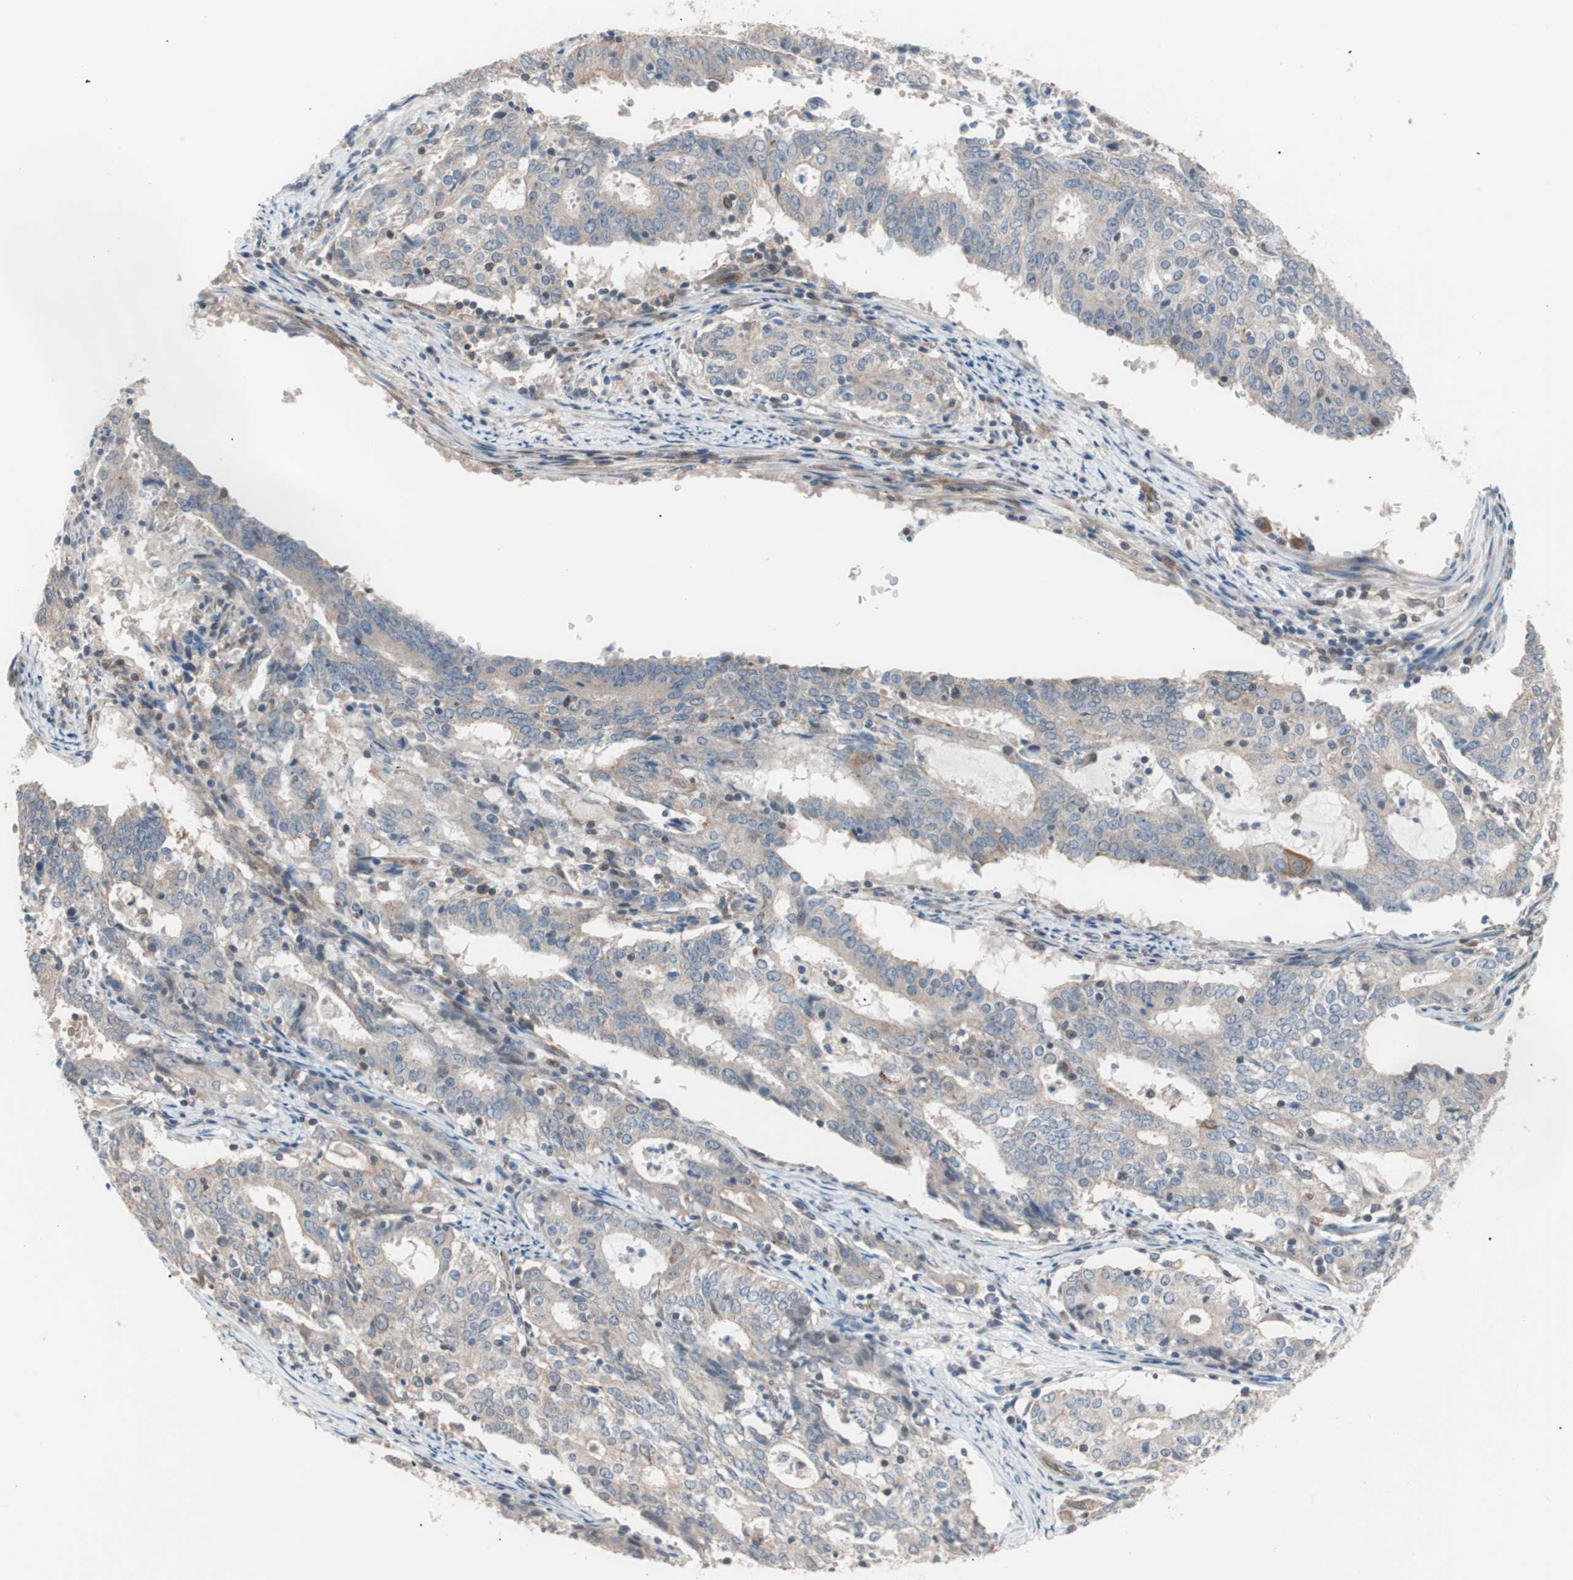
{"staining": {"intensity": "weak", "quantity": "<25%", "location": "cytoplasmic/membranous"}, "tissue": "cervical cancer", "cell_type": "Tumor cells", "image_type": "cancer", "snomed": [{"axis": "morphology", "description": "Adenocarcinoma, NOS"}, {"axis": "topography", "description": "Cervix"}], "caption": "Protein analysis of cervical adenocarcinoma demonstrates no significant positivity in tumor cells.", "gene": "SMG1", "patient": {"sex": "female", "age": 44}}